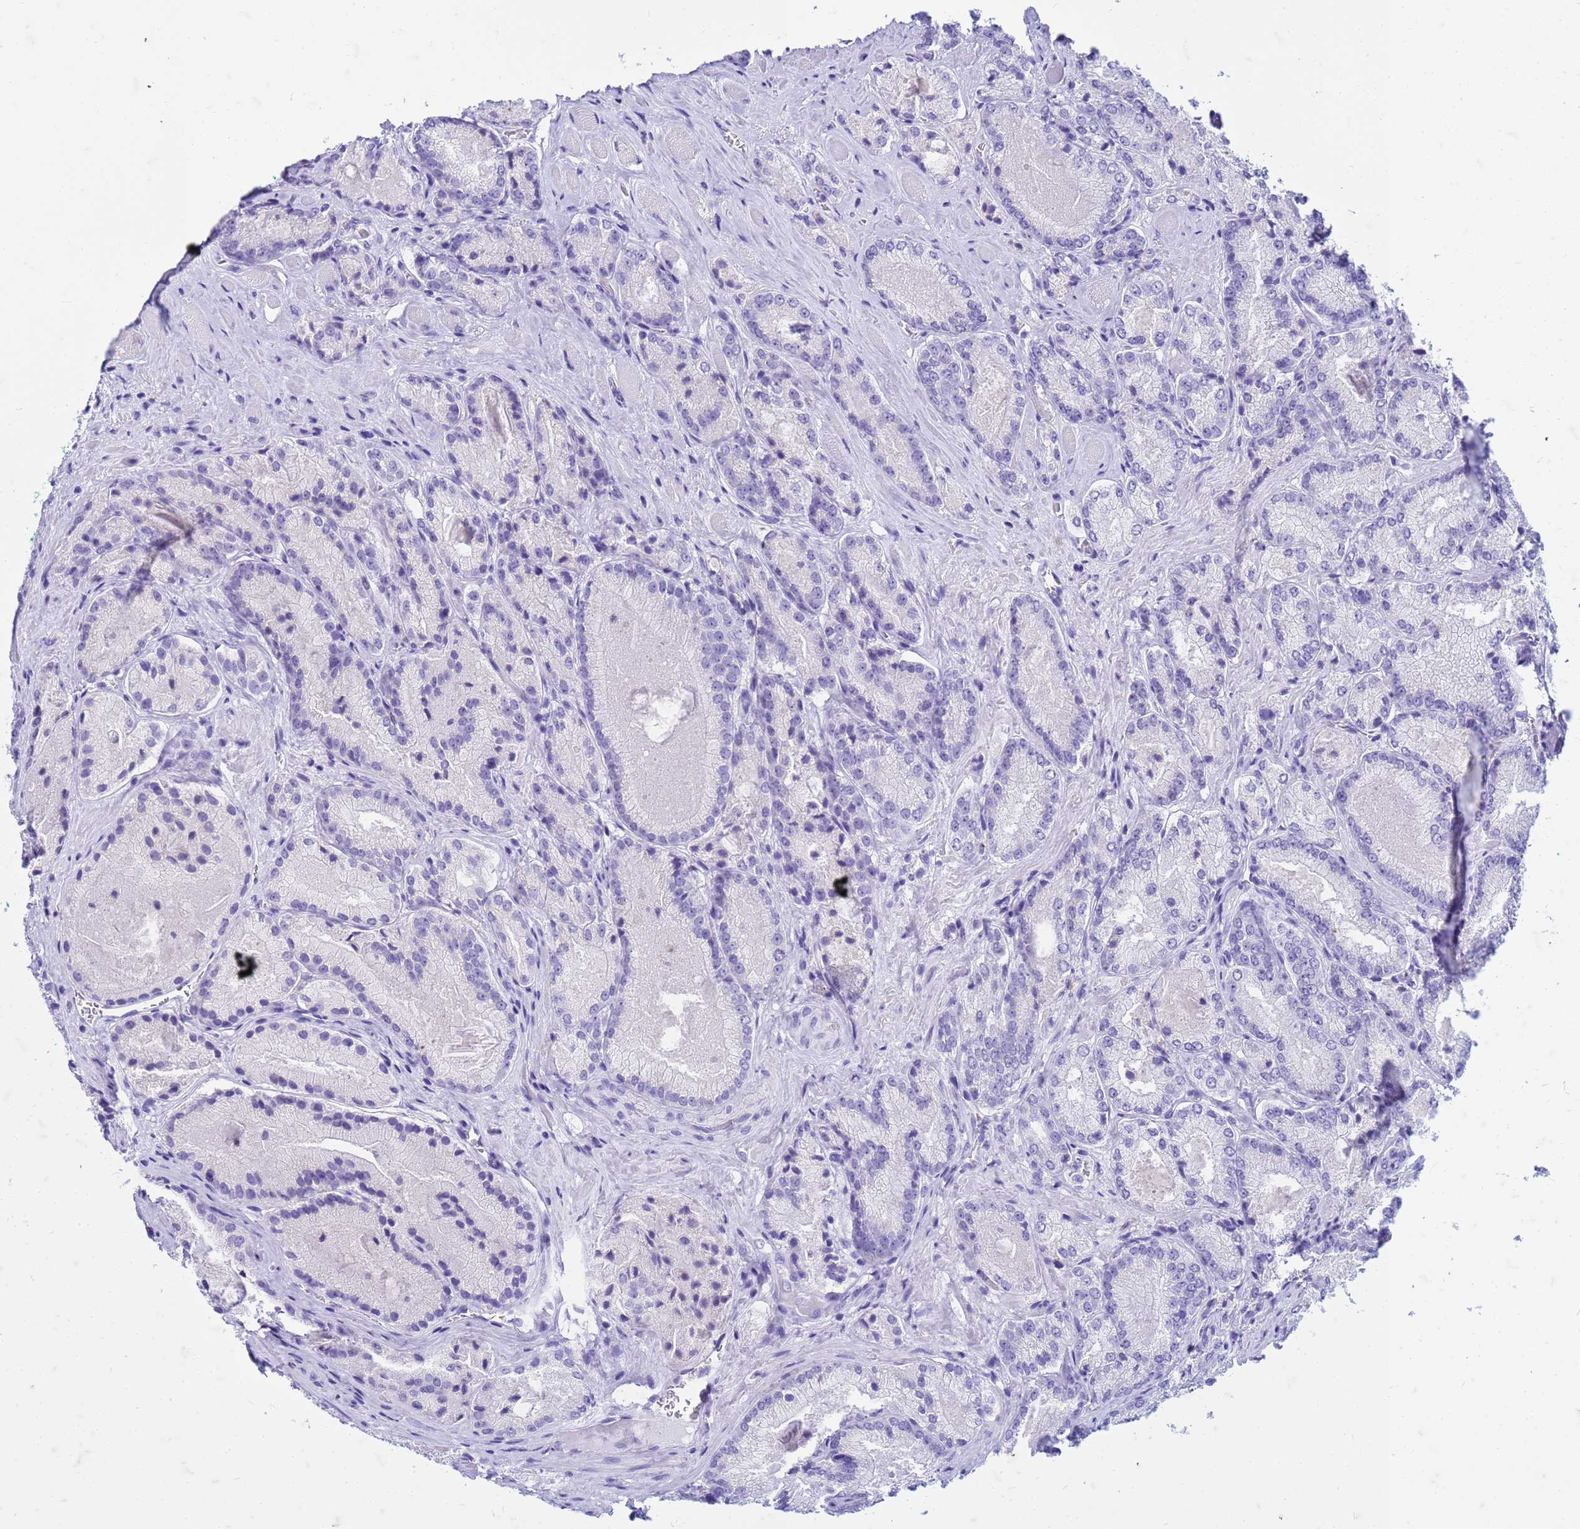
{"staining": {"intensity": "negative", "quantity": "none", "location": "none"}, "tissue": "prostate cancer", "cell_type": "Tumor cells", "image_type": "cancer", "snomed": [{"axis": "morphology", "description": "Adenocarcinoma, Low grade"}, {"axis": "topography", "description": "Prostate"}], "caption": "The micrograph demonstrates no significant staining in tumor cells of low-grade adenocarcinoma (prostate). (DAB immunohistochemistry (IHC), high magnification).", "gene": "CFAP100", "patient": {"sex": "male", "age": 74}}